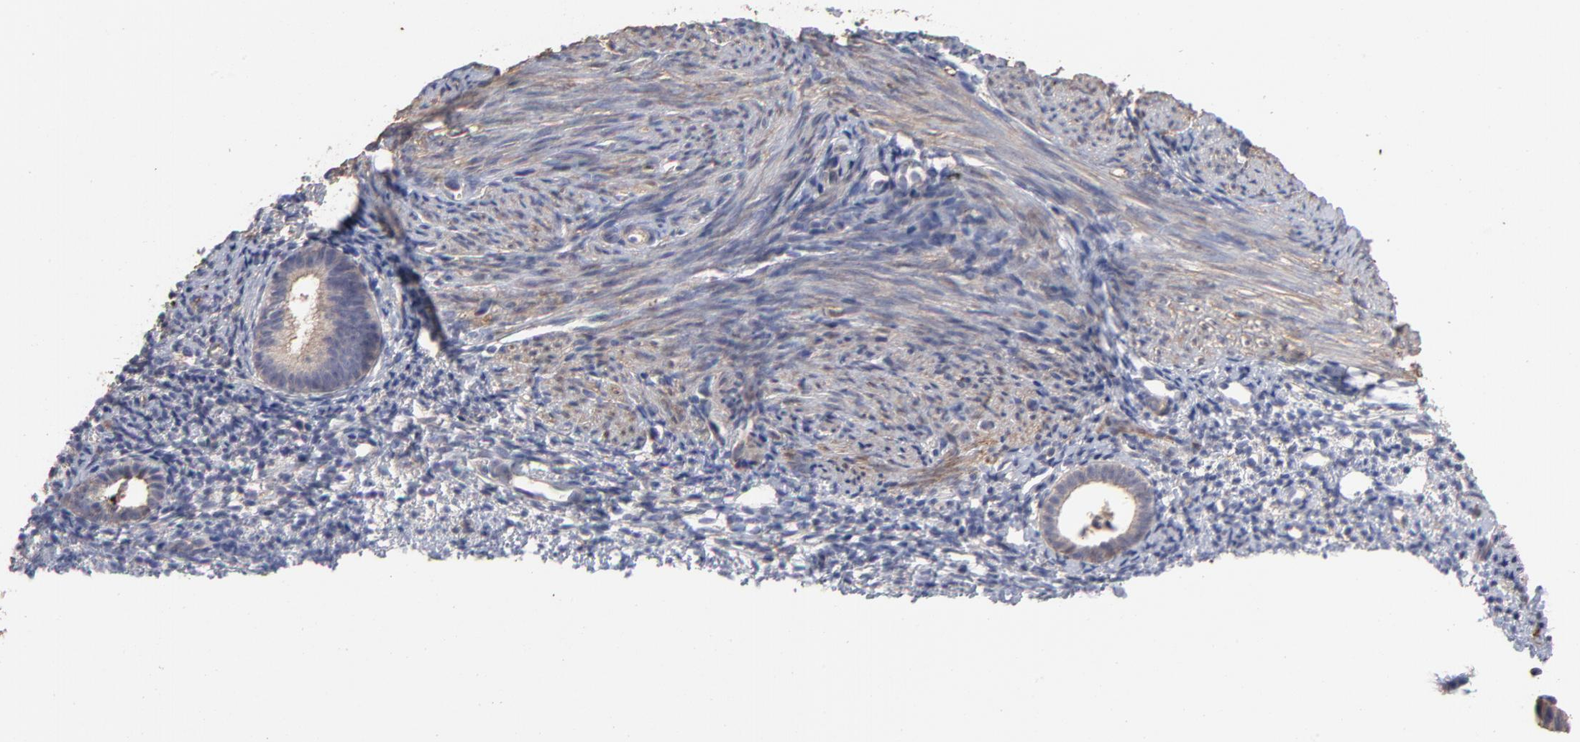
{"staining": {"intensity": "negative", "quantity": "none", "location": "none"}, "tissue": "endometrium", "cell_type": "Cells in endometrial stroma", "image_type": "normal", "snomed": [{"axis": "morphology", "description": "Normal tissue, NOS"}, {"axis": "topography", "description": "Smooth muscle"}, {"axis": "topography", "description": "Endometrium"}], "caption": "This is a histopathology image of immunohistochemistry (IHC) staining of unremarkable endometrium, which shows no staining in cells in endometrial stroma.", "gene": "TANGO2", "patient": {"sex": "female", "age": 57}}